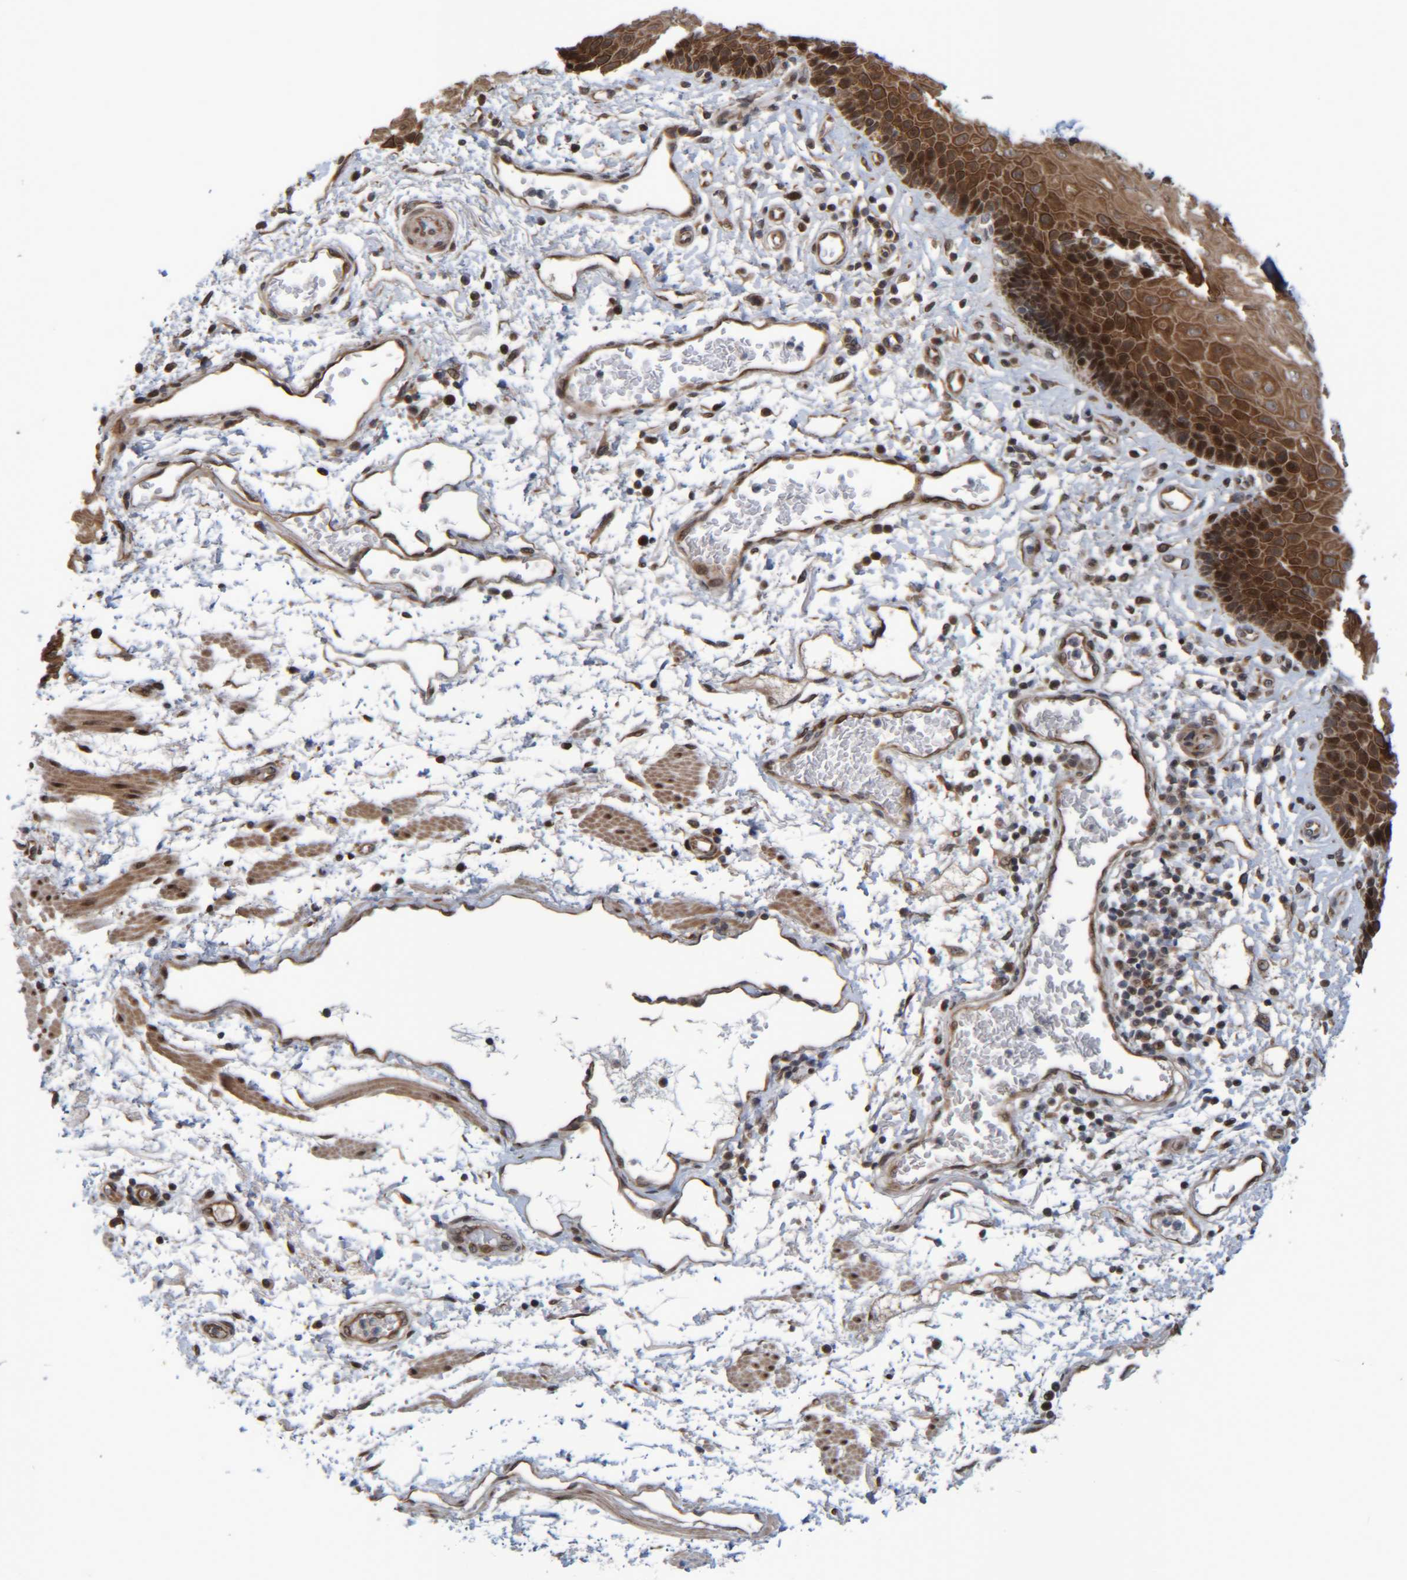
{"staining": {"intensity": "strong", "quantity": ">75%", "location": "cytoplasmic/membranous,nuclear"}, "tissue": "esophagus", "cell_type": "Squamous epithelial cells", "image_type": "normal", "snomed": [{"axis": "morphology", "description": "Normal tissue, NOS"}, {"axis": "topography", "description": "Esophagus"}], "caption": "This image reveals immunohistochemistry staining of benign esophagus, with high strong cytoplasmic/membranous,nuclear positivity in about >75% of squamous epithelial cells.", "gene": "CCDC57", "patient": {"sex": "male", "age": 54}}